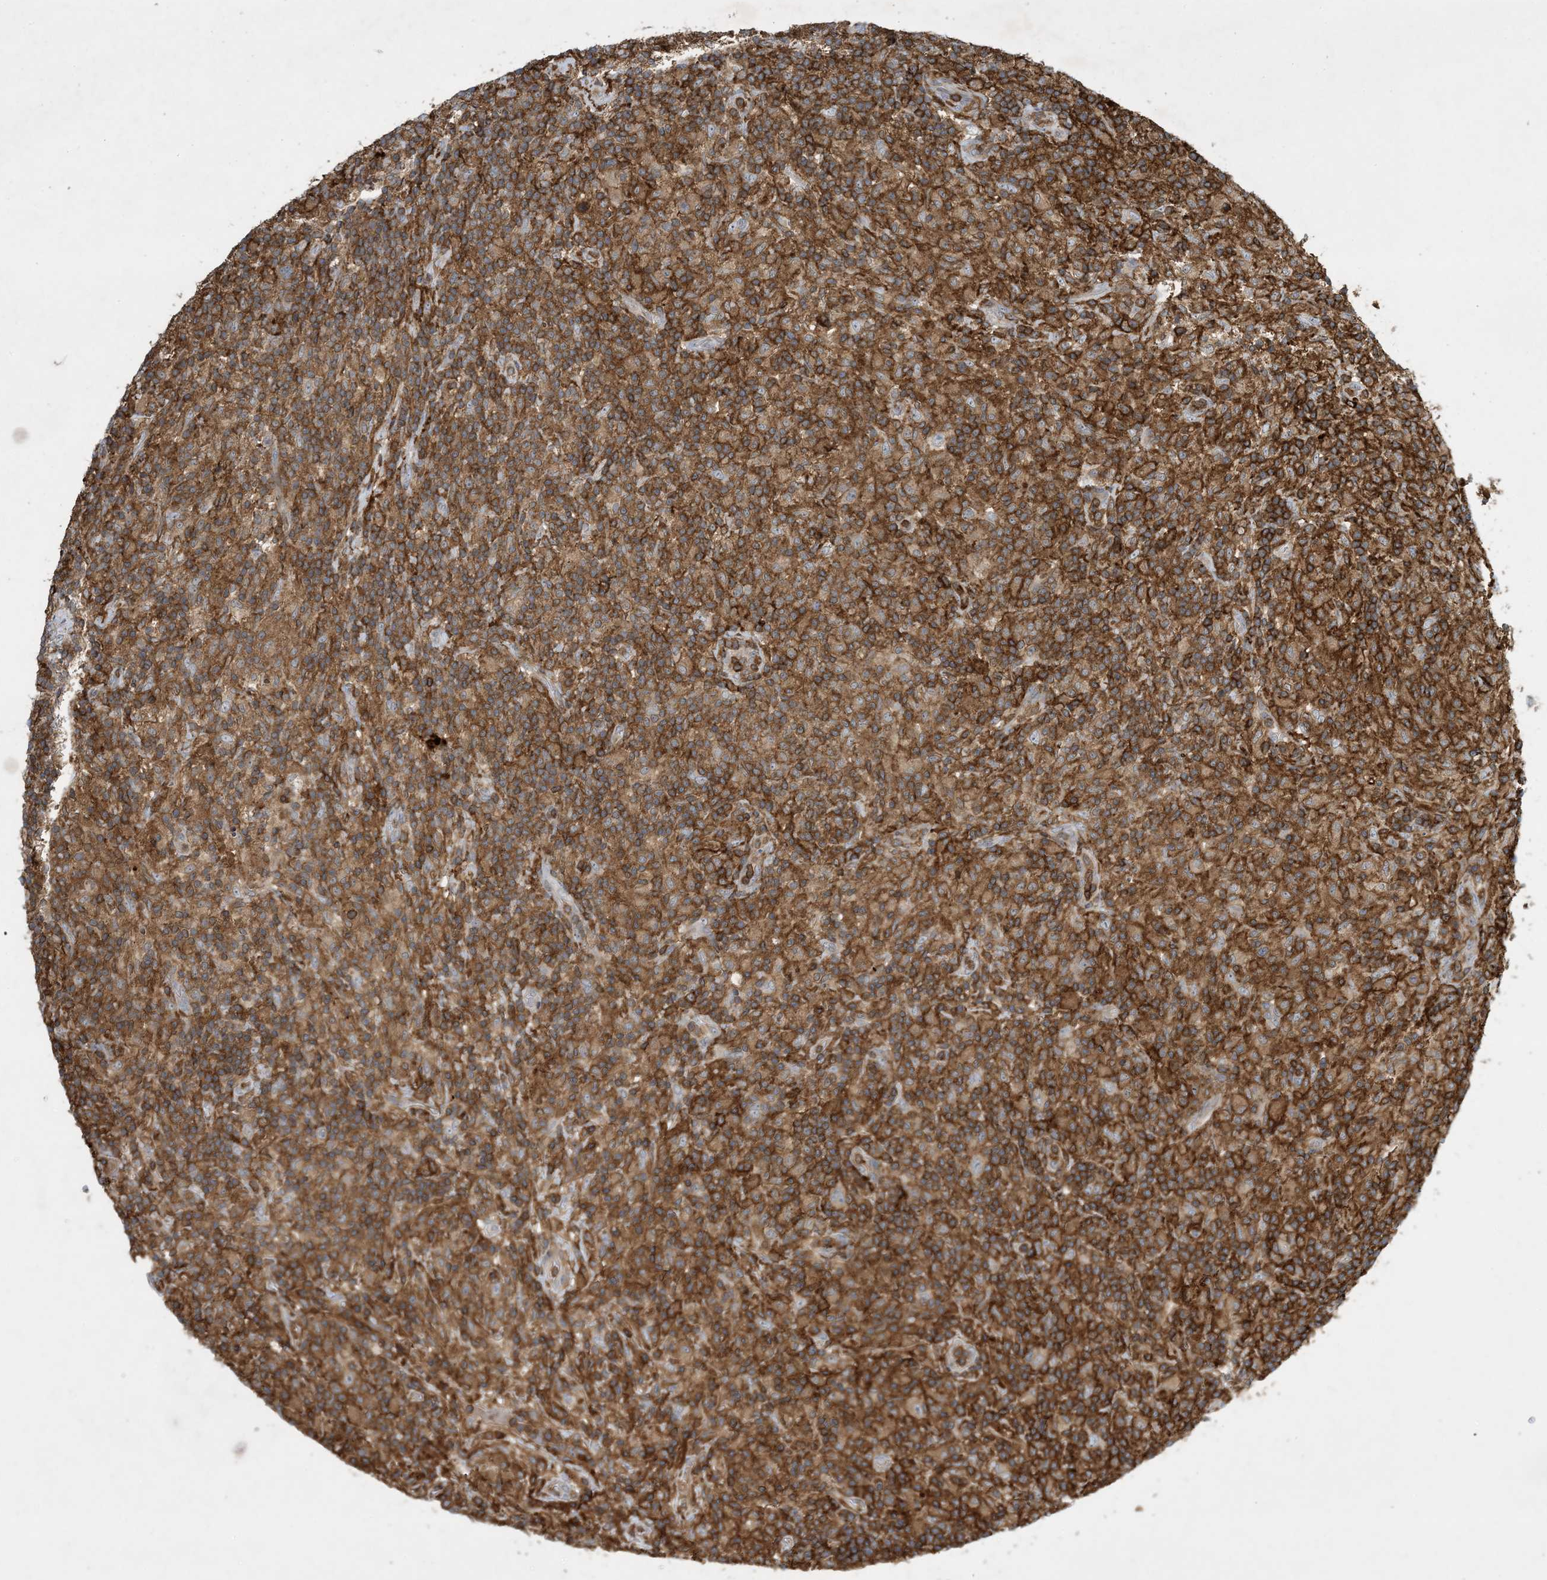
{"staining": {"intensity": "moderate", "quantity": ">75%", "location": "cytoplasmic/membranous"}, "tissue": "lymphoma", "cell_type": "Tumor cells", "image_type": "cancer", "snomed": [{"axis": "morphology", "description": "Hodgkin's disease, NOS"}, {"axis": "topography", "description": "Lymph node"}], "caption": "A photomicrograph of human lymphoma stained for a protein exhibits moderate cytoplasmic/membranous brown staining in tumor cells. Nuclei are stained in blue.", "gene": "AK9", "patient": {"sex": "male", "age": 70}}